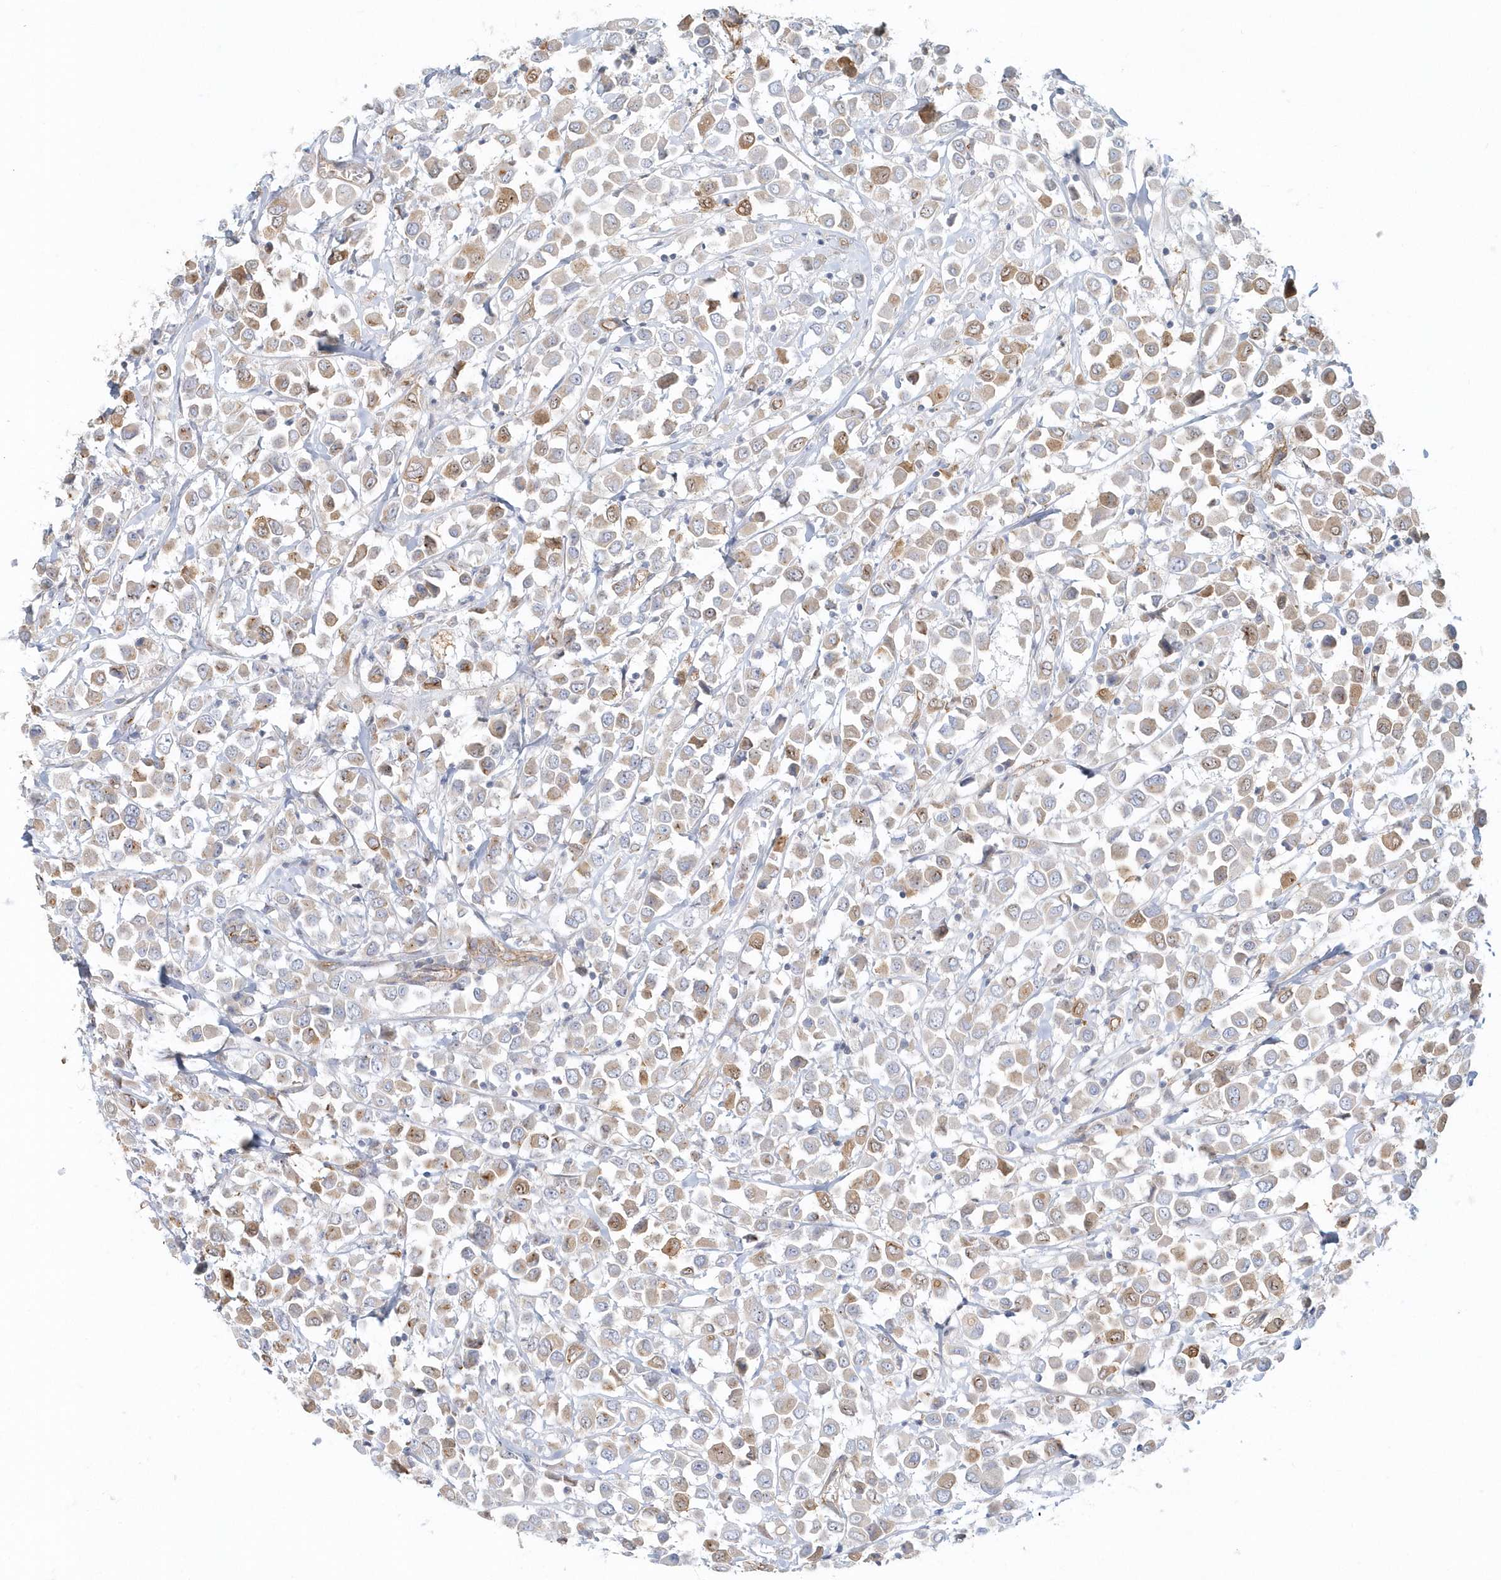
{"staining": {"intensity": "moderate", "quantity": "<25%", "location": "cytoplasmic/membranous"}, "tissue": "breast cancer", "cell_type": "Tumor cells", "image_type": "cancer", "snomed": [{"axis": "morphology", "description": "Duct carcinoma"}, {"axis": "topography", "description": "Breast"}], "caption": "Breast infiltrating ductal carcinoma stained with DAB (3,3'-diaminobenzidine) IHC exhibits low levels of moderate cytoplasmic/membranous staining in about <25% of tumor cells.", "gene": "DNAH1", "patient": {"sex": "female", "age": 61}}